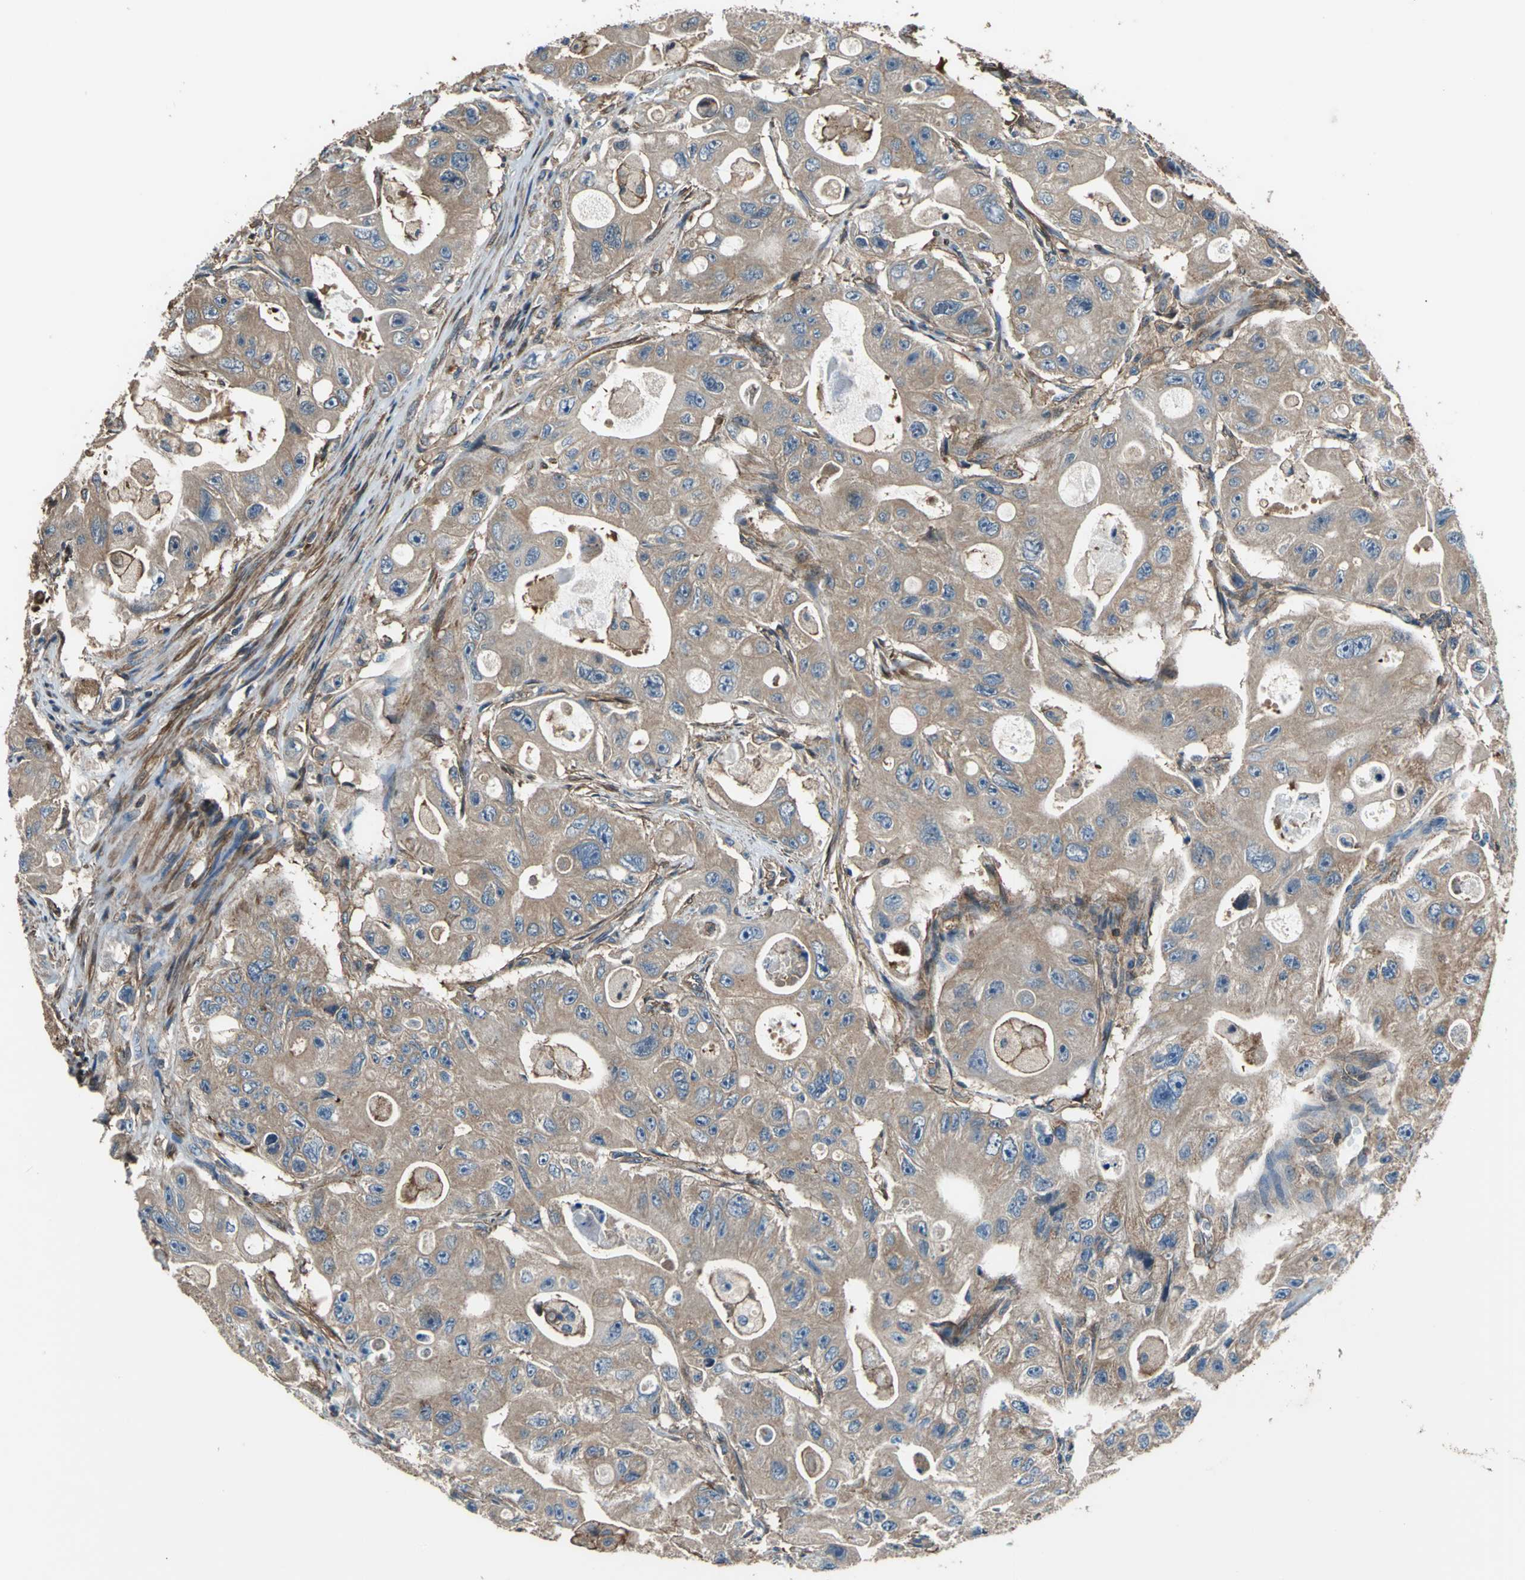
{"staining": {"intensity": "moderate", "quantity": ">75%", "location": "cytoplasmic/membranous"}, "tissue": "colorectal cancer", "cell_type": "Tumor cells", "image_type": "cancer", "snomed": [{"axis": "morphology", "description": "Adenocarcinoma, NOS"}, {"axis": "topography", "description": "Colon"}], "caption": "A brown stain labels moderate cytoplasmic/membranous positivity of a protein in adenocarcinoma (colorectal) tumor cells.", "gene": "PARVA", "patient": {"sex": "female", "age": 46}}